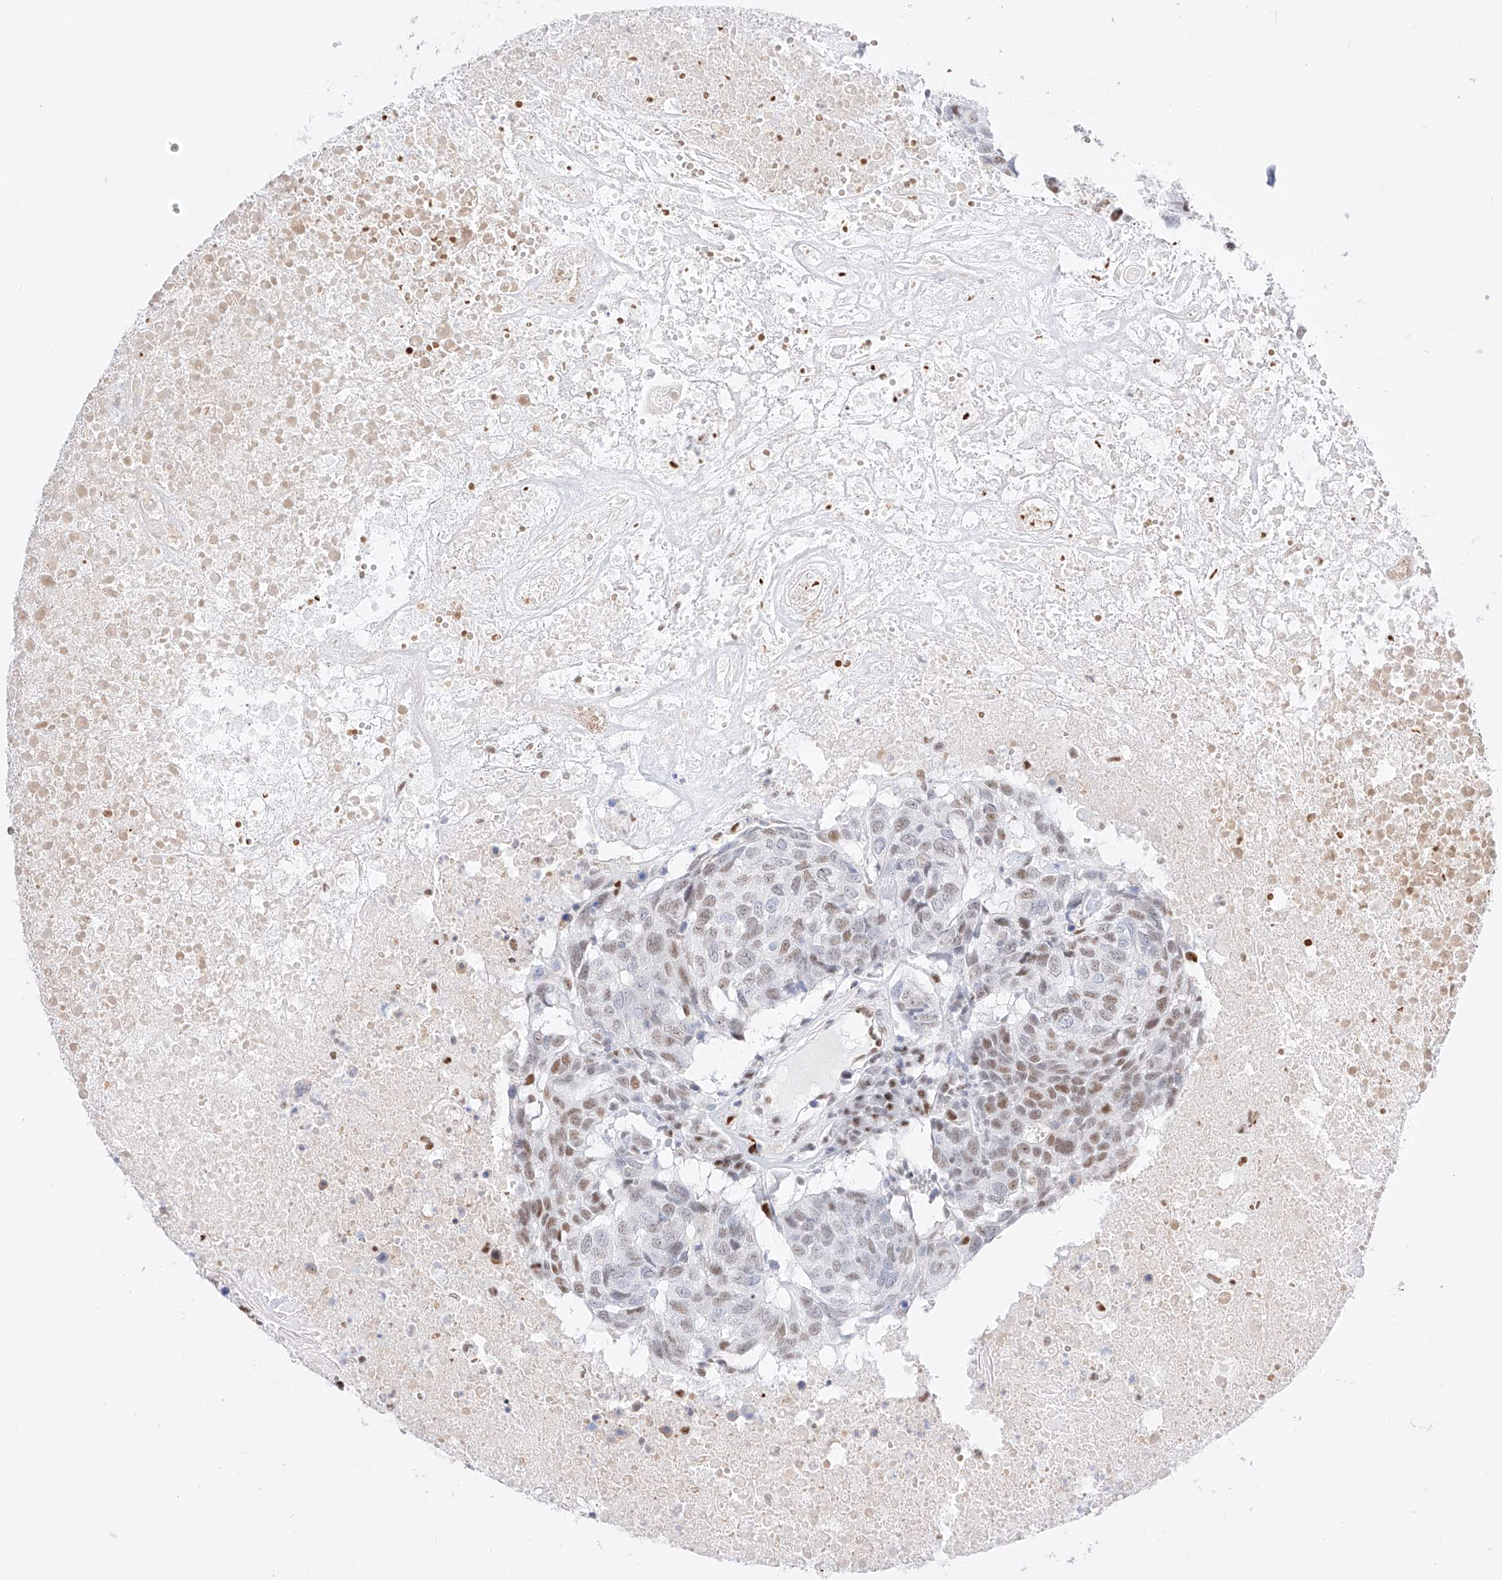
{"staining": {"intensity": "moderate", "quantity": "25%-75%", "location": "nuclear"}, "tissue": "head and neck cancer", "cell_type": "Tumor cells", "image_type": "cancer", "snomed": [{"axis": "morphology", "description": "Squamous cell carcinoma, NOS"}, {"axis": "topography", "description": "Head-Neck"}], "caption": "Protein expression analysis of head and neck cancer (squamous cell carcinoma) displays moderate nuclear positivity in about 25%-75% of tumor cells.", "gene": "APIP", "patient": {"sex": "male", "age": 66}}